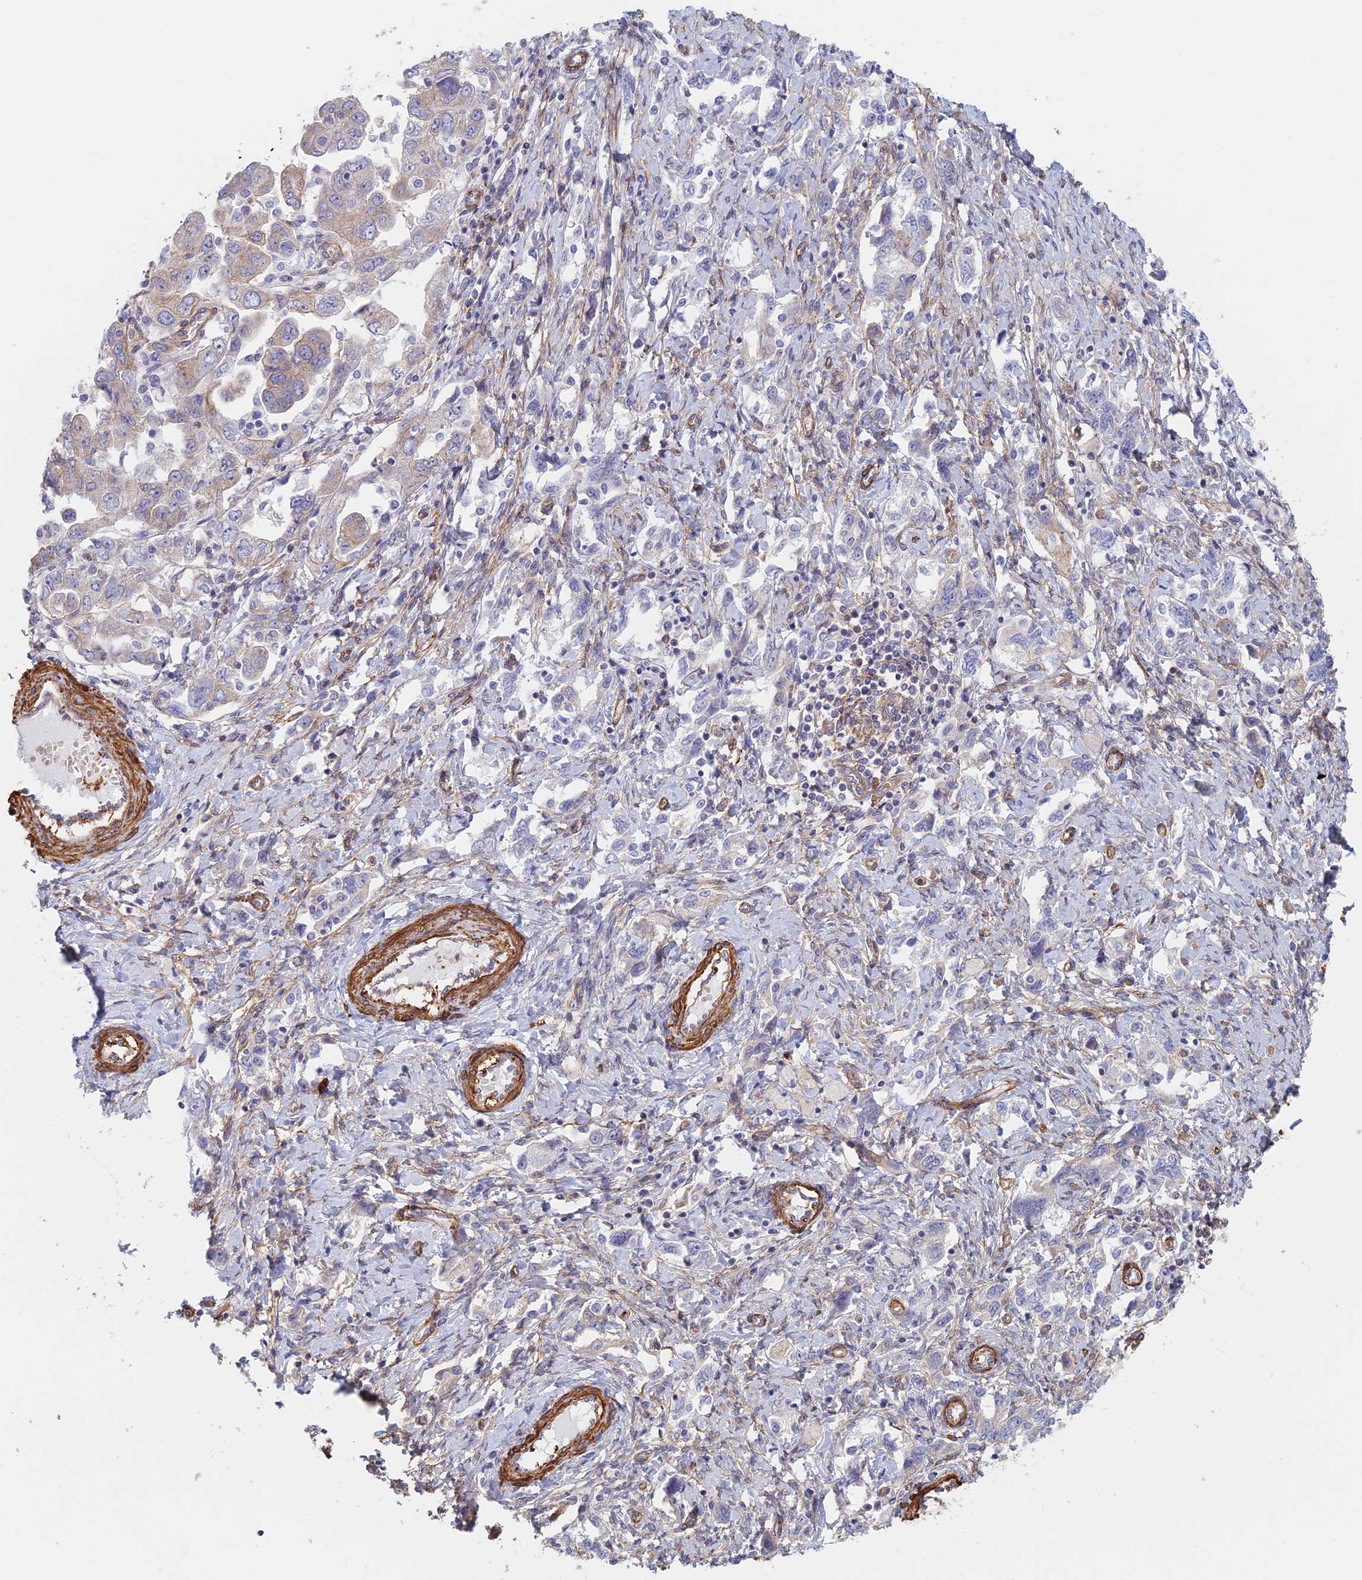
{"staining": {"intensity": "moderate", "quantity": "<25%", "location": "cytoplasmic/membranous"}, "tissue": "ovarian cancer", "cell_type": "Tumor cells", "image_type": "cancer", "snomed": [{"axis": "morphology", "description": "Carcinoma, NOS"}, {"axis": "morphology", "description": "Cystadenocarcinoma, serous, NOS"}, {"axis": "topography", "description": "Ovary"}], "caption": "The immunohistochemical stain highlights moderate cytoplasmic/membranous expression in tumor cells of ovarian cancer tissue. The protein is stained brown, and the nuclei are stained in blue (DAB IHC with brightfield microscopy, high magnification).", "gene": "PAK4", "patient": {"sex": "female", "age": 69}}